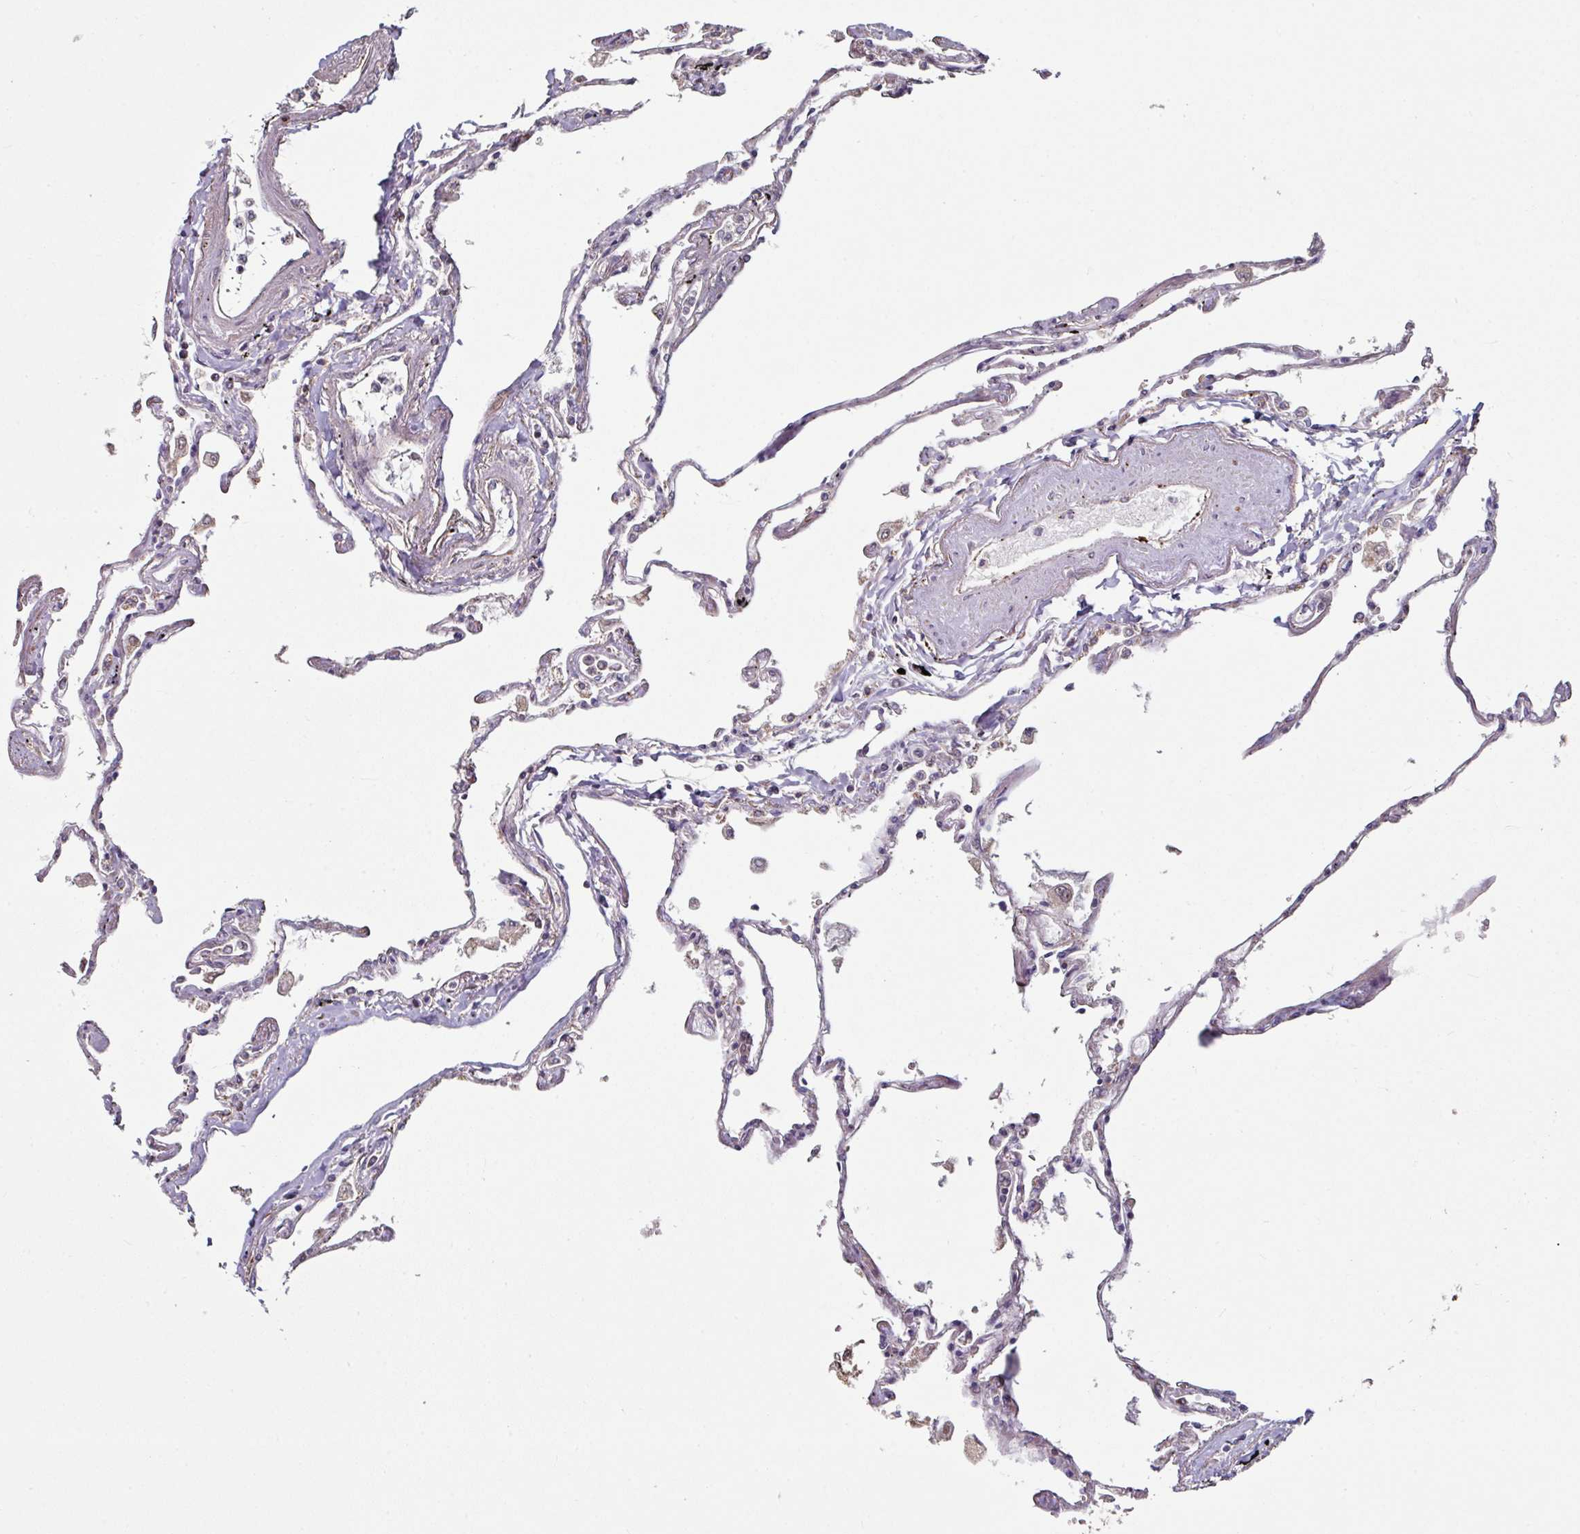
{"staining": {"intensity": "moderate", "quantity": "<25%", "location": "cytoplasmic/membranous"}, "tissue": "lung", "cell_type": "Alveolar cells", "image_type": "normal", "snomed": [{"axis": "morphology", "description": "Normal tissue, NOS"}, {"axis": "topography", "description": "Lung"}], "caption": "Immunohistochemical staining of unremarkable lung shows moderate cytoplasmic/membranous protein positivity in approximately <25% of alveolar cells. (DAB = brown stain, brightfield microscopy at high magnification).", "gene": "OR2D3", "patient": {"sex": "female", "age": 67}}